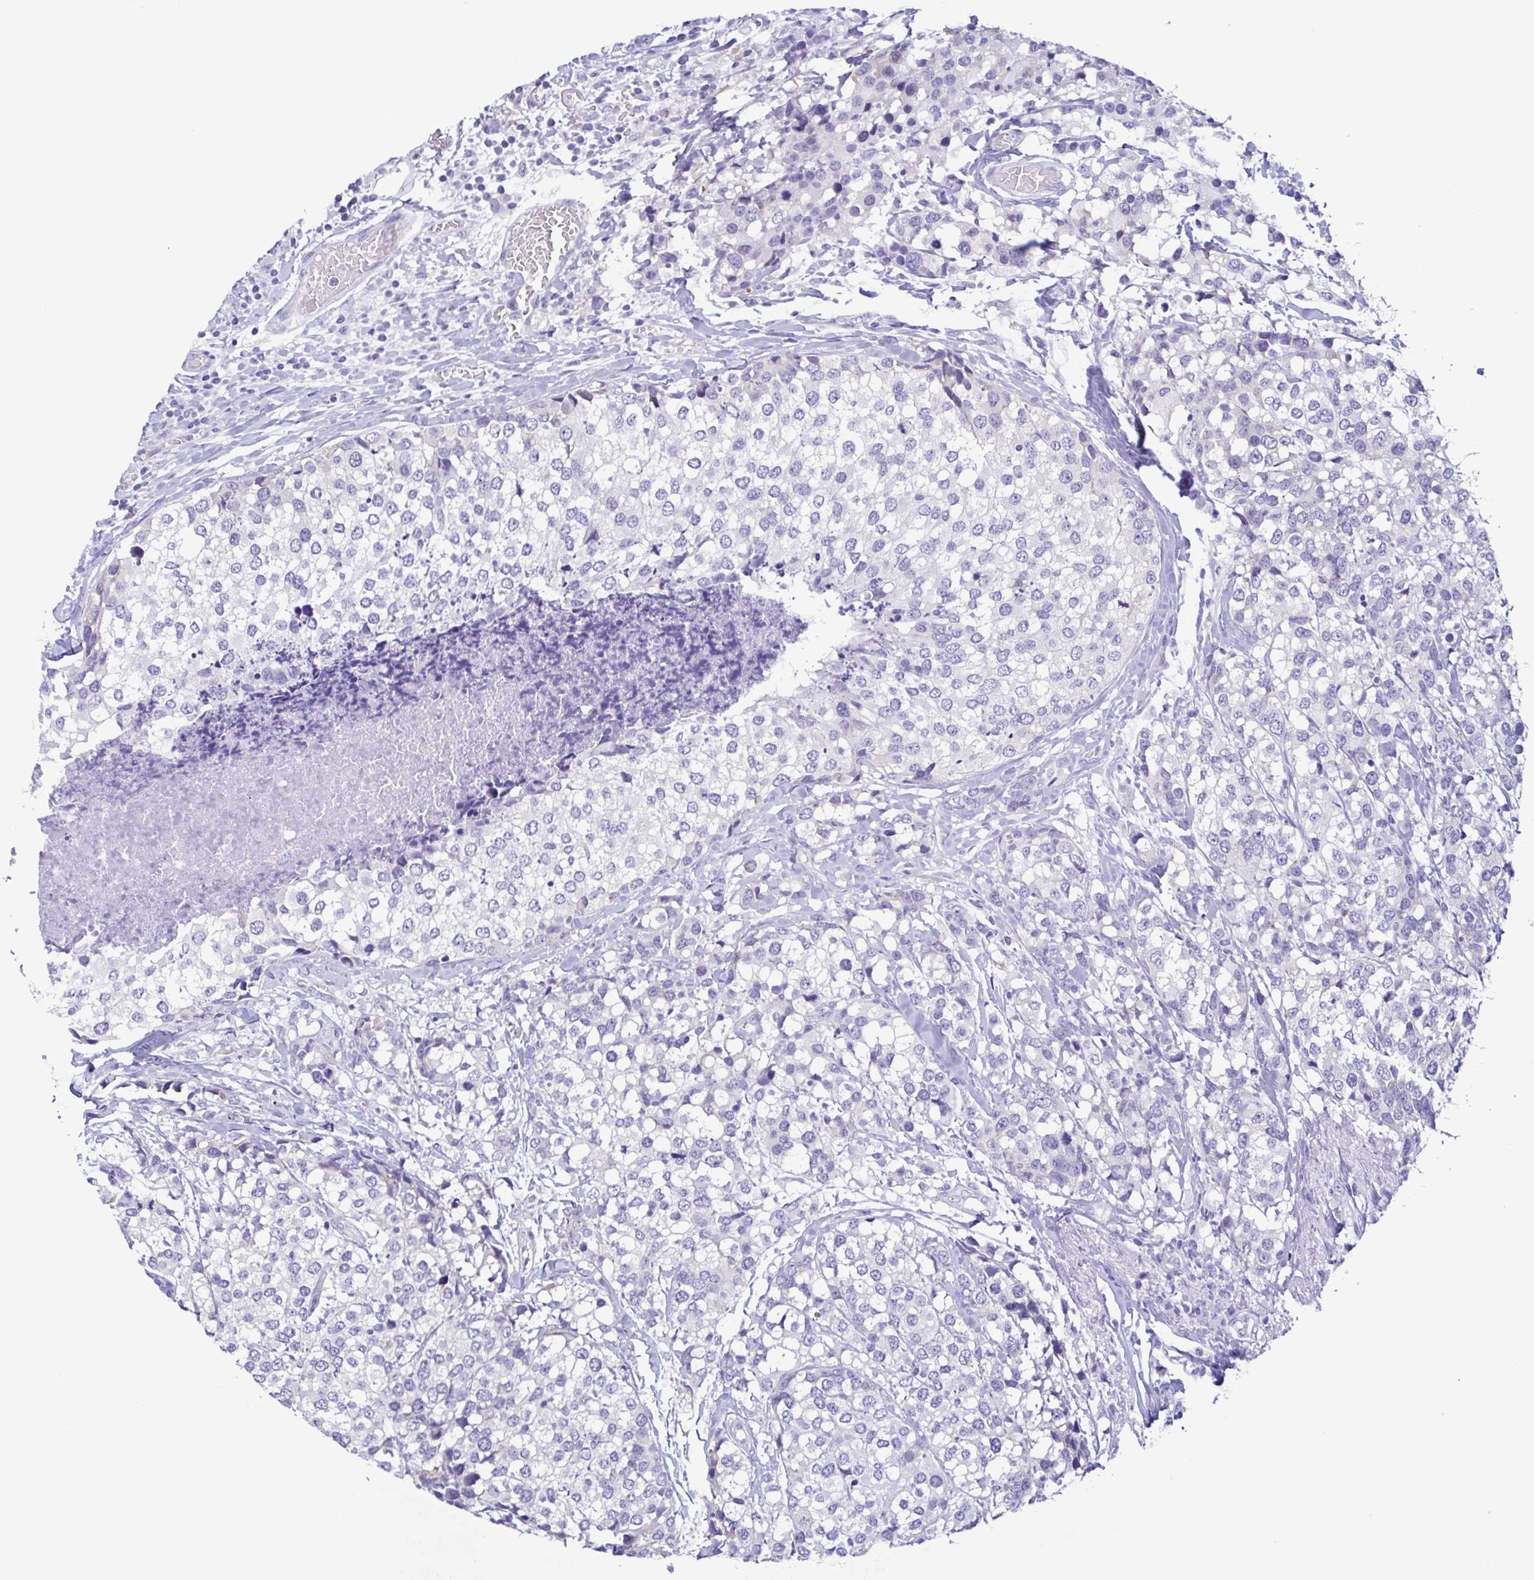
{"staining": {"intensity": "negative", "quantity": "none", "location": "none"}, "tissue": "breast cancer", "cell_type": "Tumor cells", "image_type": "cancer", "snomed": [{"axis": "morphology", "description": "Lobular carcinoma"}, {"axis": "topography", "description": "Breast"}], "caption": "The micrograph exhibits no staining of tumor cells in breast cancer (lobular carcinoma).", "gene": "TNNI3", "patient": {"sex": "female", "age": 59}}